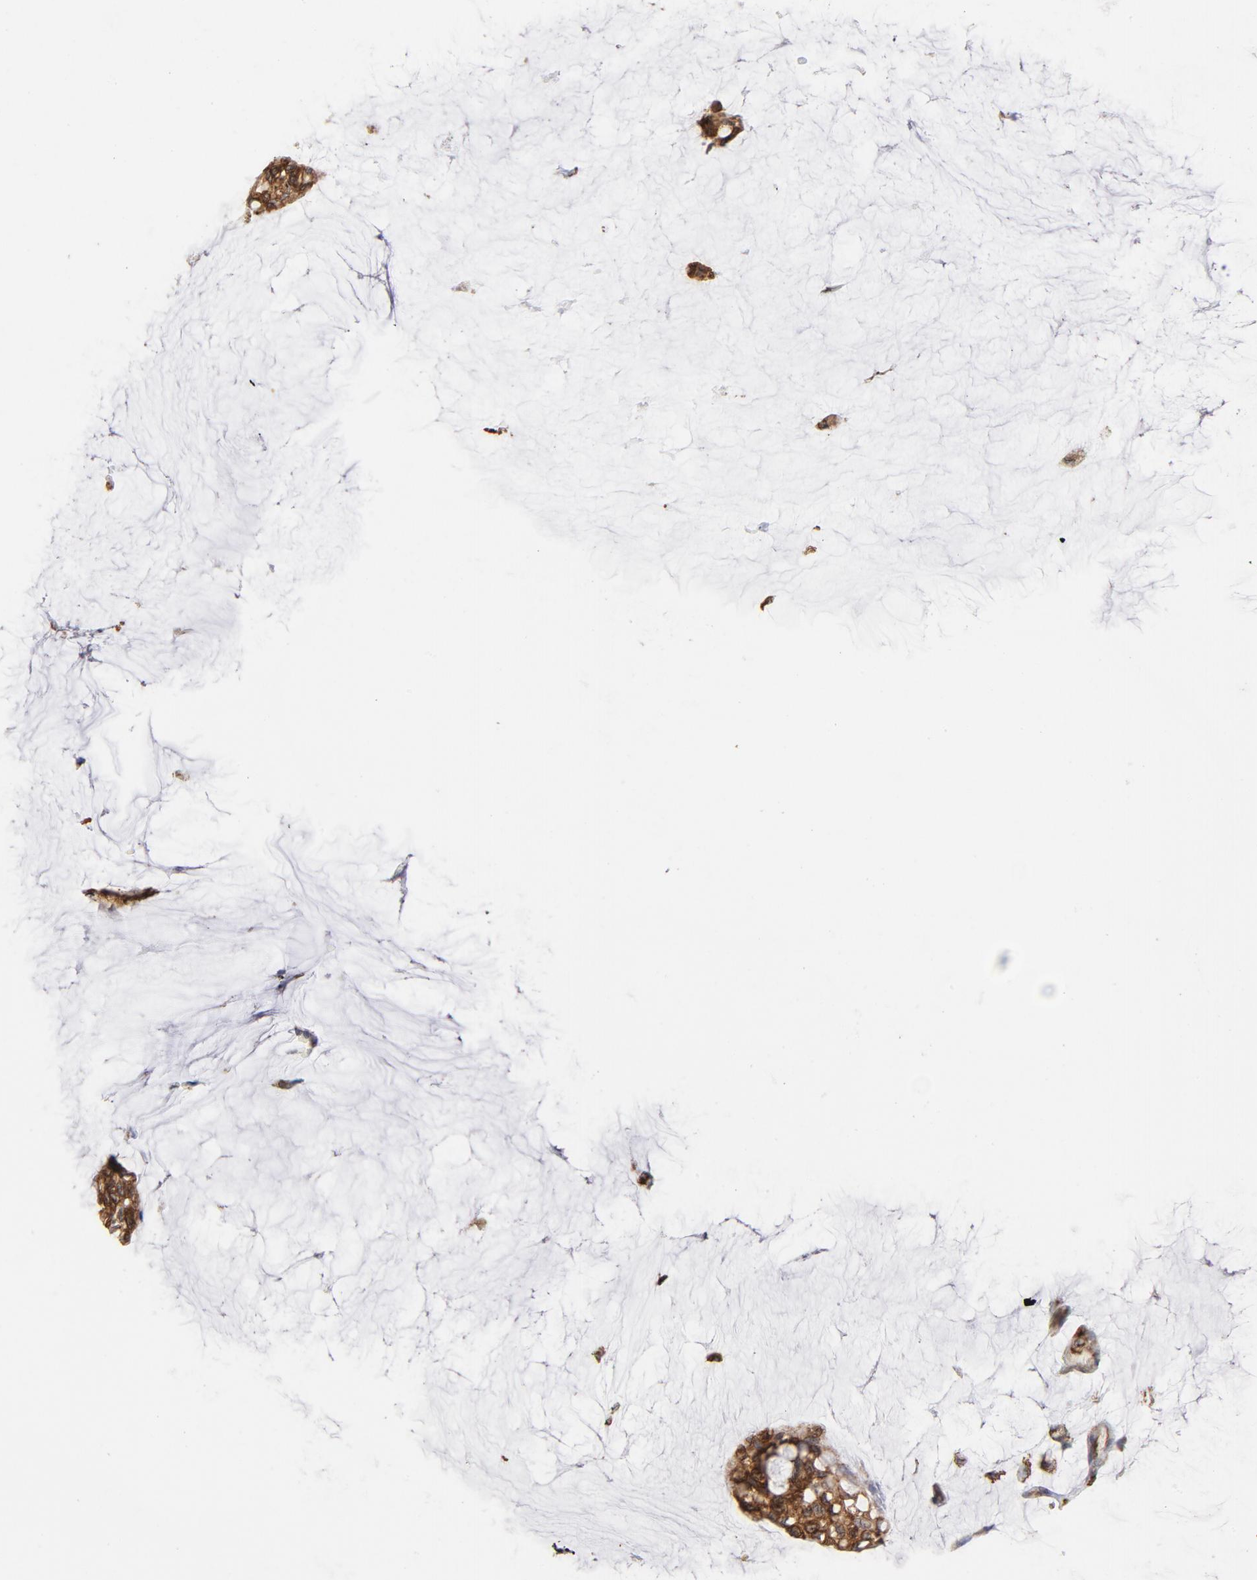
{"staining": {"intensity": "strong", "quantity": ">75%", "location": "cytoplasmic/membranous"}, "tissue": "ovarian cancer", "cell_type": "Tumor cells", "image_type": "cancer", "snomed": [{"axis": "morphology", "description": "Cystadenocarcinoma, mucinous, NOS"}, {"axis": "topography", "description": "Ovary"}], "caption": "Ovarian cancer stained for a protein (brown) shows strong cytoplasmic/membranous positive staining in approximately >75% of tumor cells.", "gene": "CANX", "patient": {"sex": "female", "age": 39}}